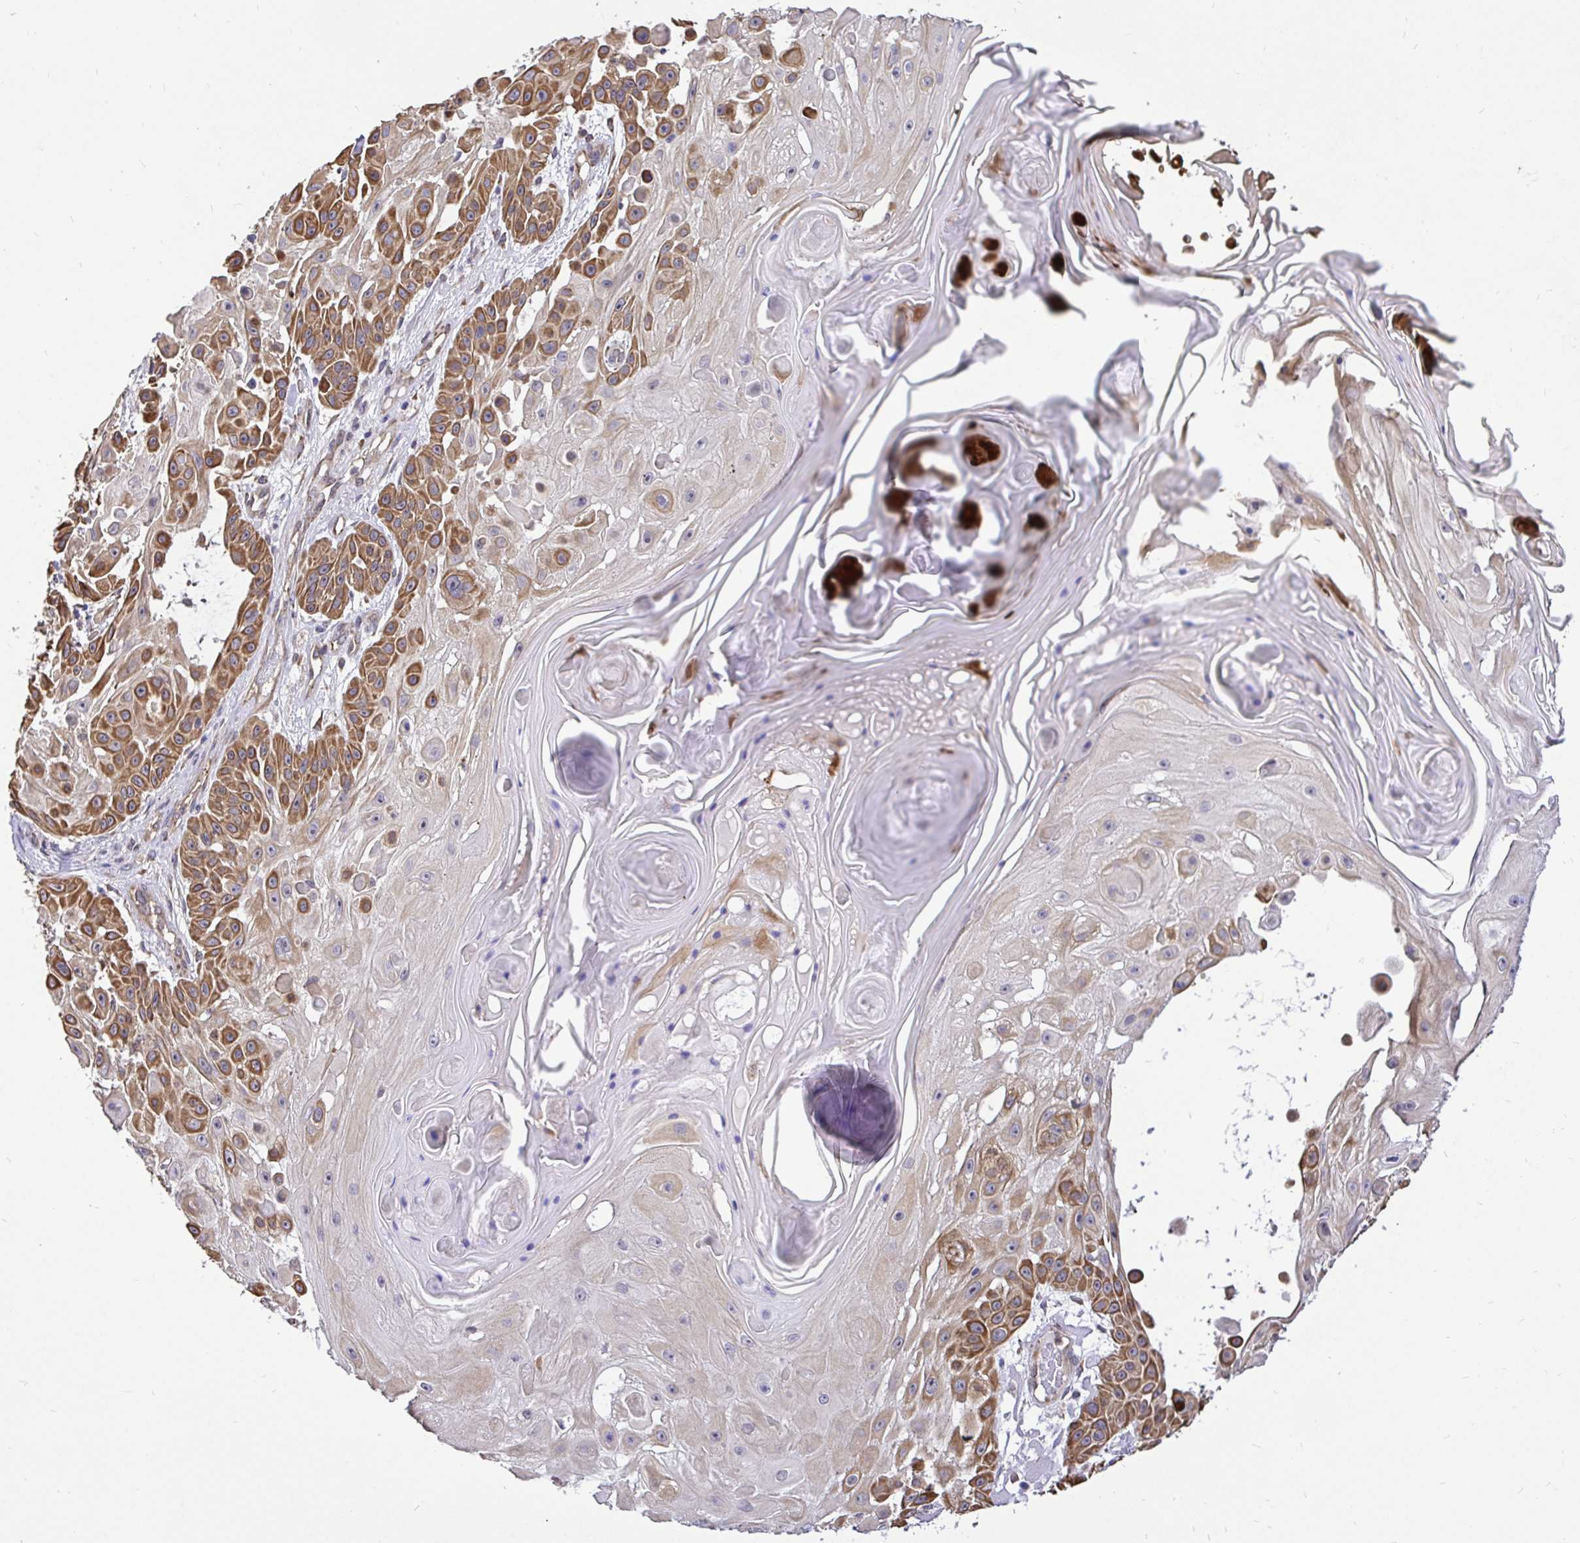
{"staining": {"intensity": "moderate", "quantity": ">75%", "location": "cytoplasmic/membranous"}, "tissue": "skin cancer", "cell_type": "Tumor cells", "image_type": "cancer", "snomed": [{"axis": "morphology", "description": "Squamous cell carcinoma, NOS"}, {"axis": "topography", "description": "Skin"}], "caption": "Tumor cells display medium levels of moderate cytoplasmic/membranous positivity in approximately >75% of cells in human skin cancer.", "gene": "CCDC122", "patient": {"sex": "male", "age": 91}}